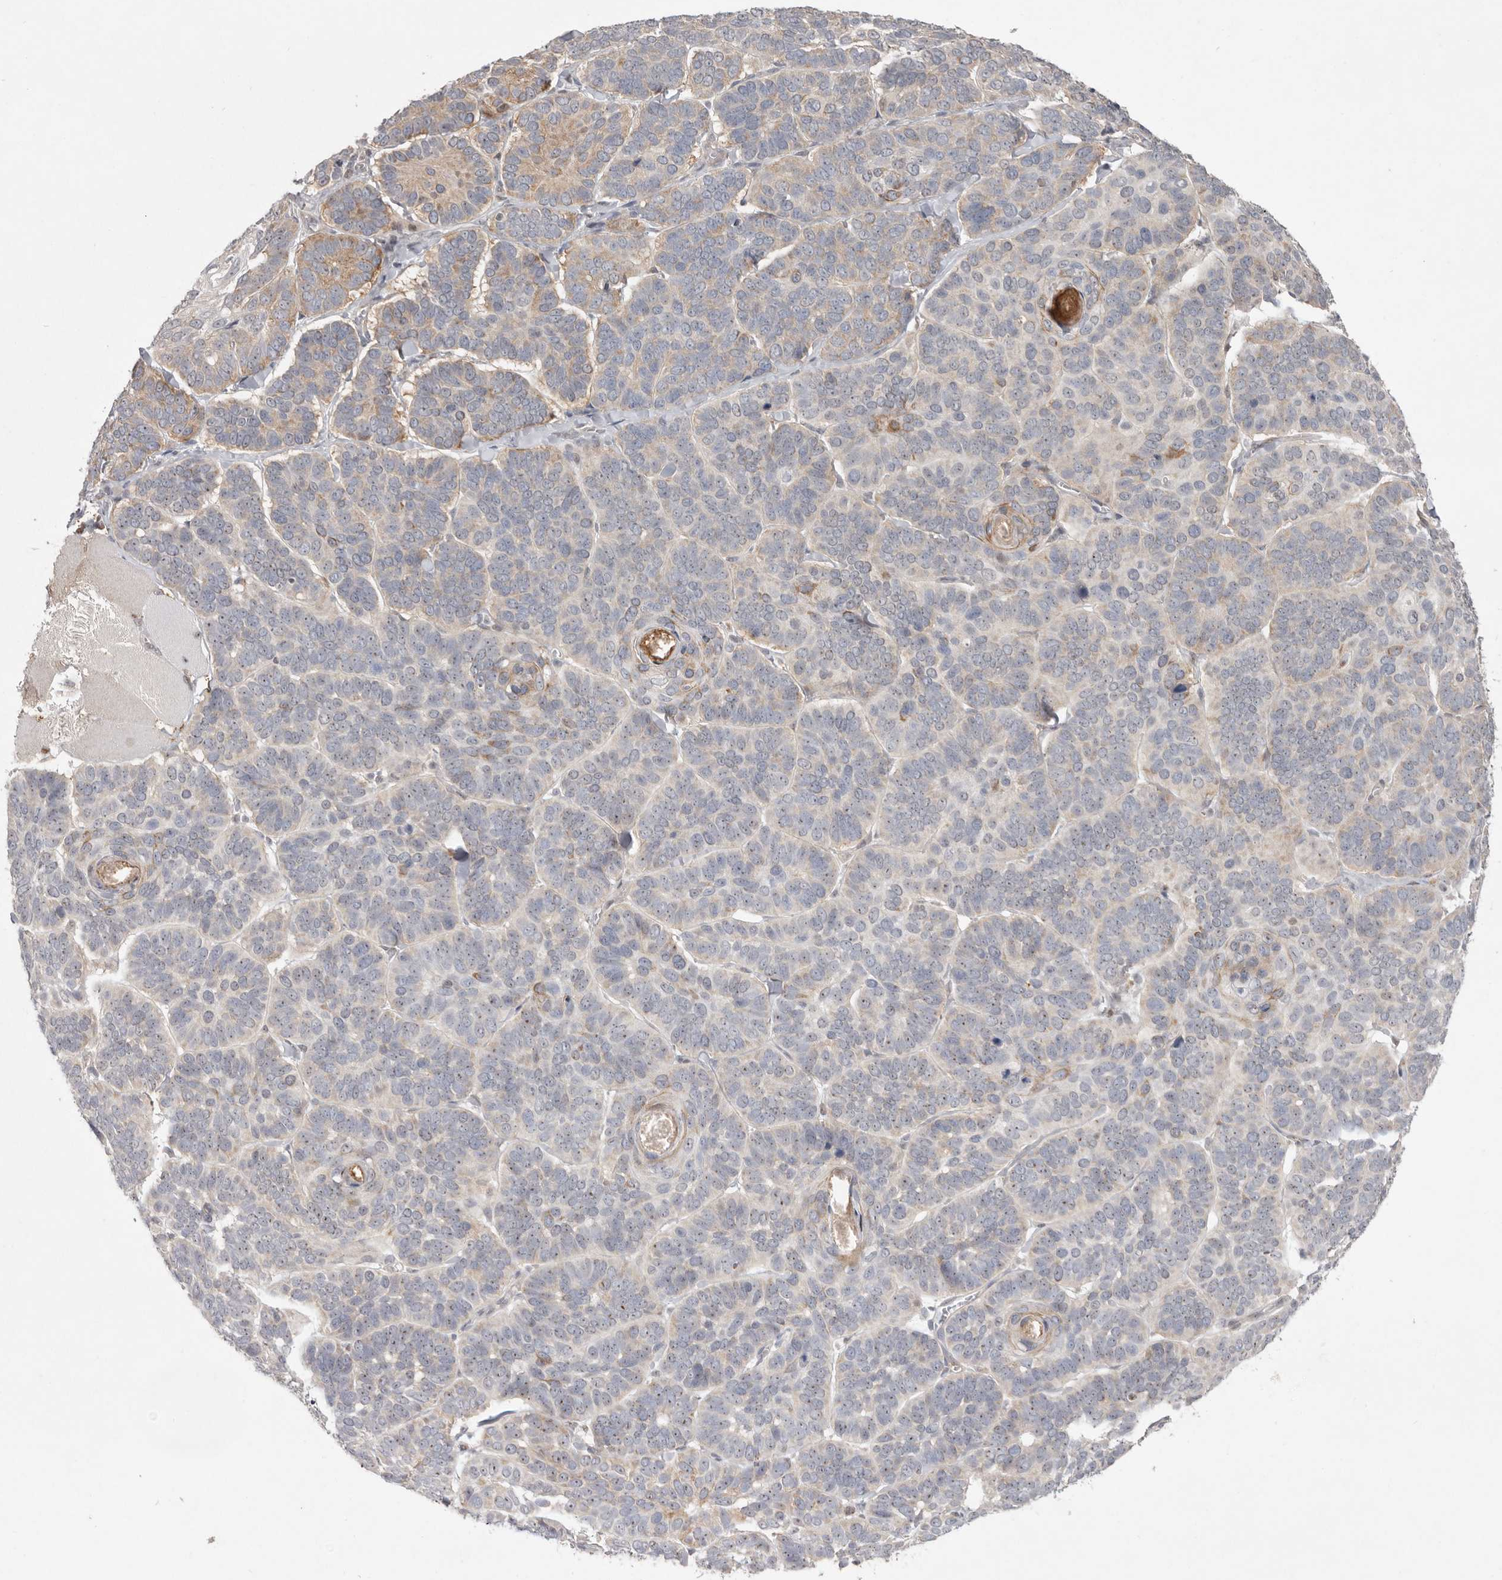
{"staining": {"intensity": "moderate", "quantity": "25%-75%", "location": "cytoplasmic/membranous"}, "tissue": "skin cancer", "cell_type": "Tumor cells", "image_type": "cancer", "snomed": [{"axis": "morphology", "description": "Basal cell carcinoma"}, {"axis": "topography", "description": "Skin"}], "caption": "The micrograph exhibits a brown stain indicating the presence of a protein in the cytoplasmic/membranous of tumor cells in skin cancer (basal cell carcinoma).", "gene": "TADA1", "patient": {"sex": "male", "age": 62}}